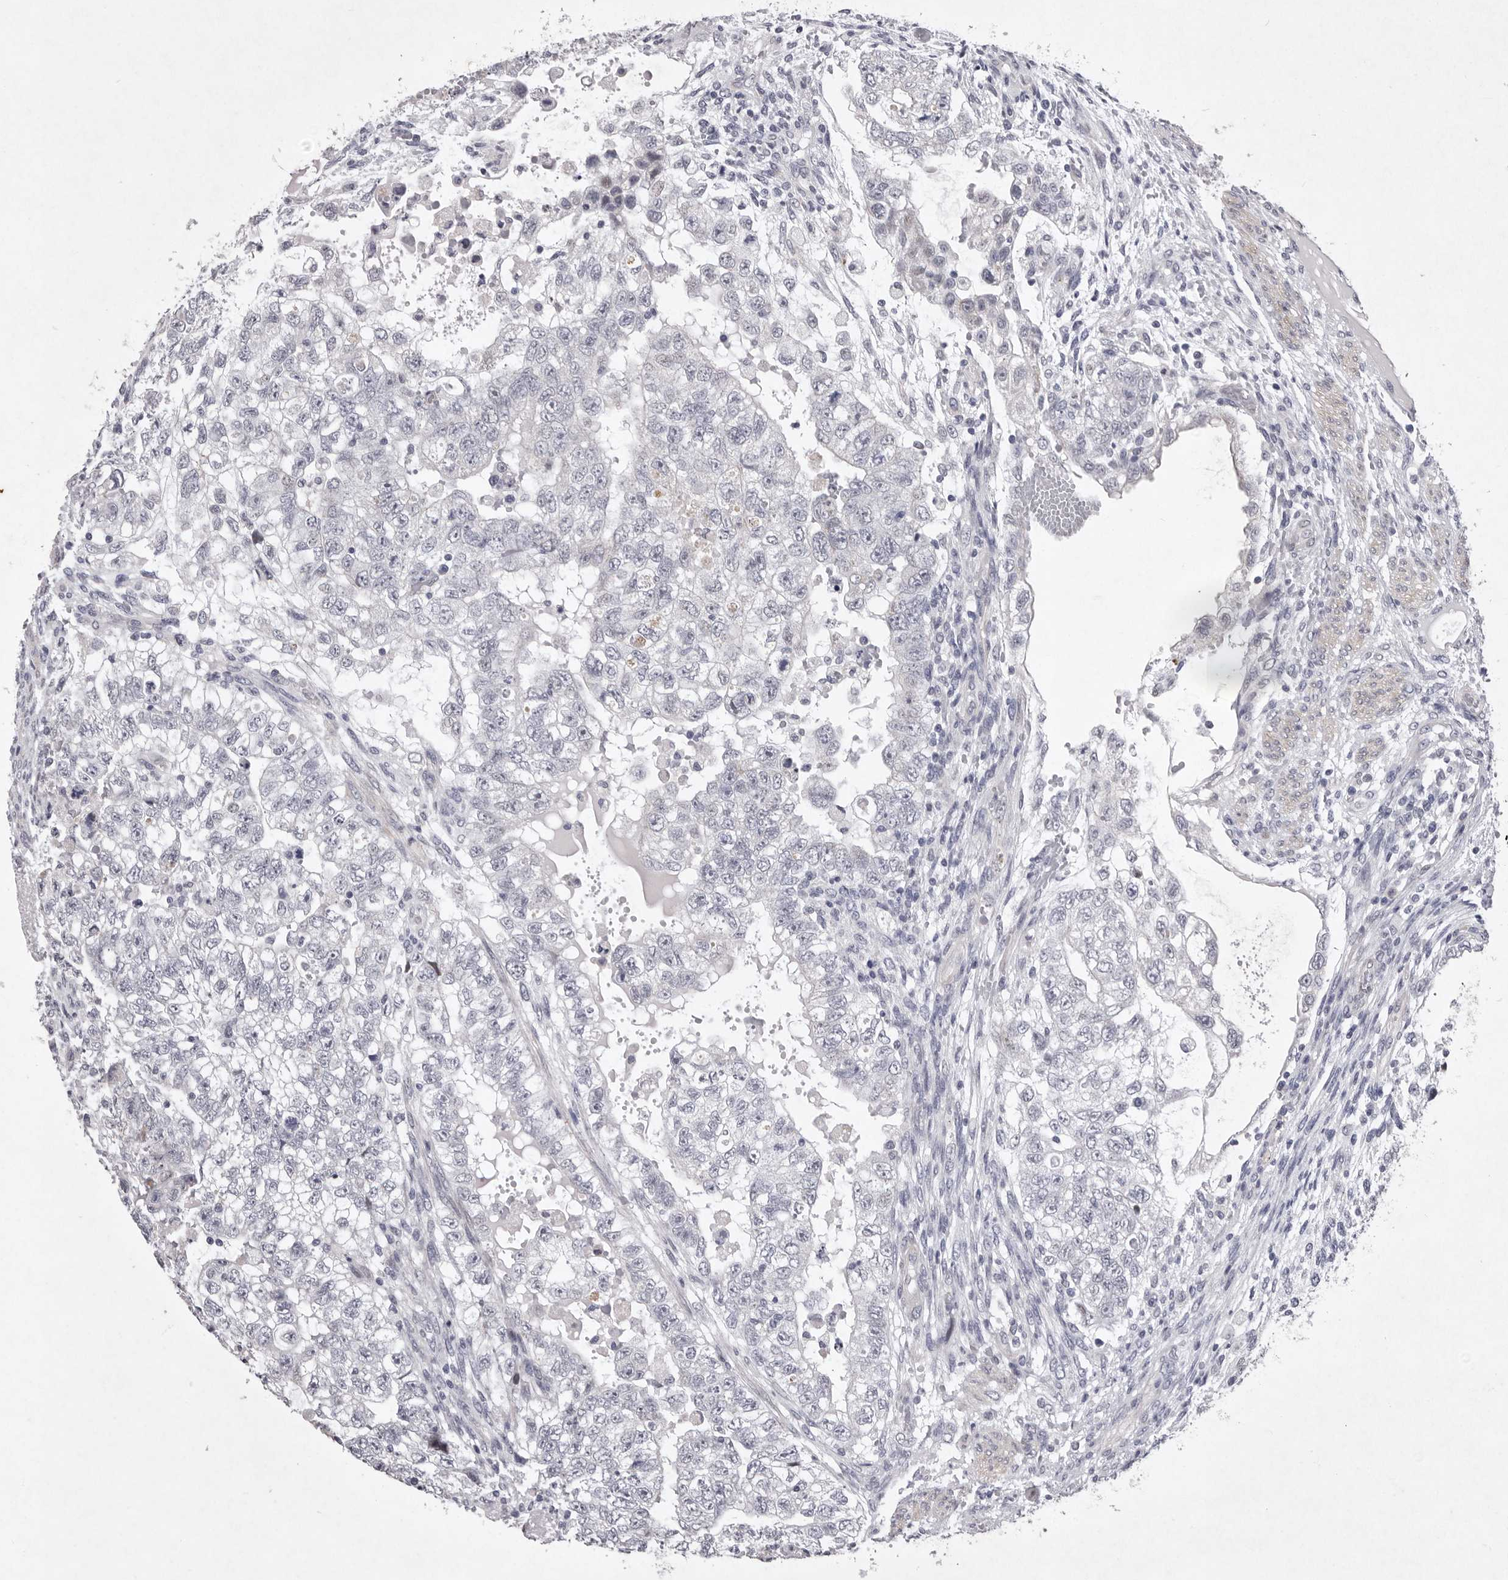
{"staining": {"intensity": "negative", "quantity": "none", "location": "none"}, "tissue": "testis cancer", "cell_type": "Tumor cells", "image_type": "cancer", "snomed": [{"axis": "morphology", "description": "Carcinoma, Embryonal, NOS"}, {"axis": "topography", "description": "Testis"}], "caption": "Testis cancer (embryonal carcinoma) was stained to show a protein in brown. There is no significant positivity in tumor cells. (DAB (3,3'-diaminobenzidine) immunohistochemistry (IHC), high magnification).", "gene": "NKAIN4", "patient": {"sex": "male", "age": 37}}